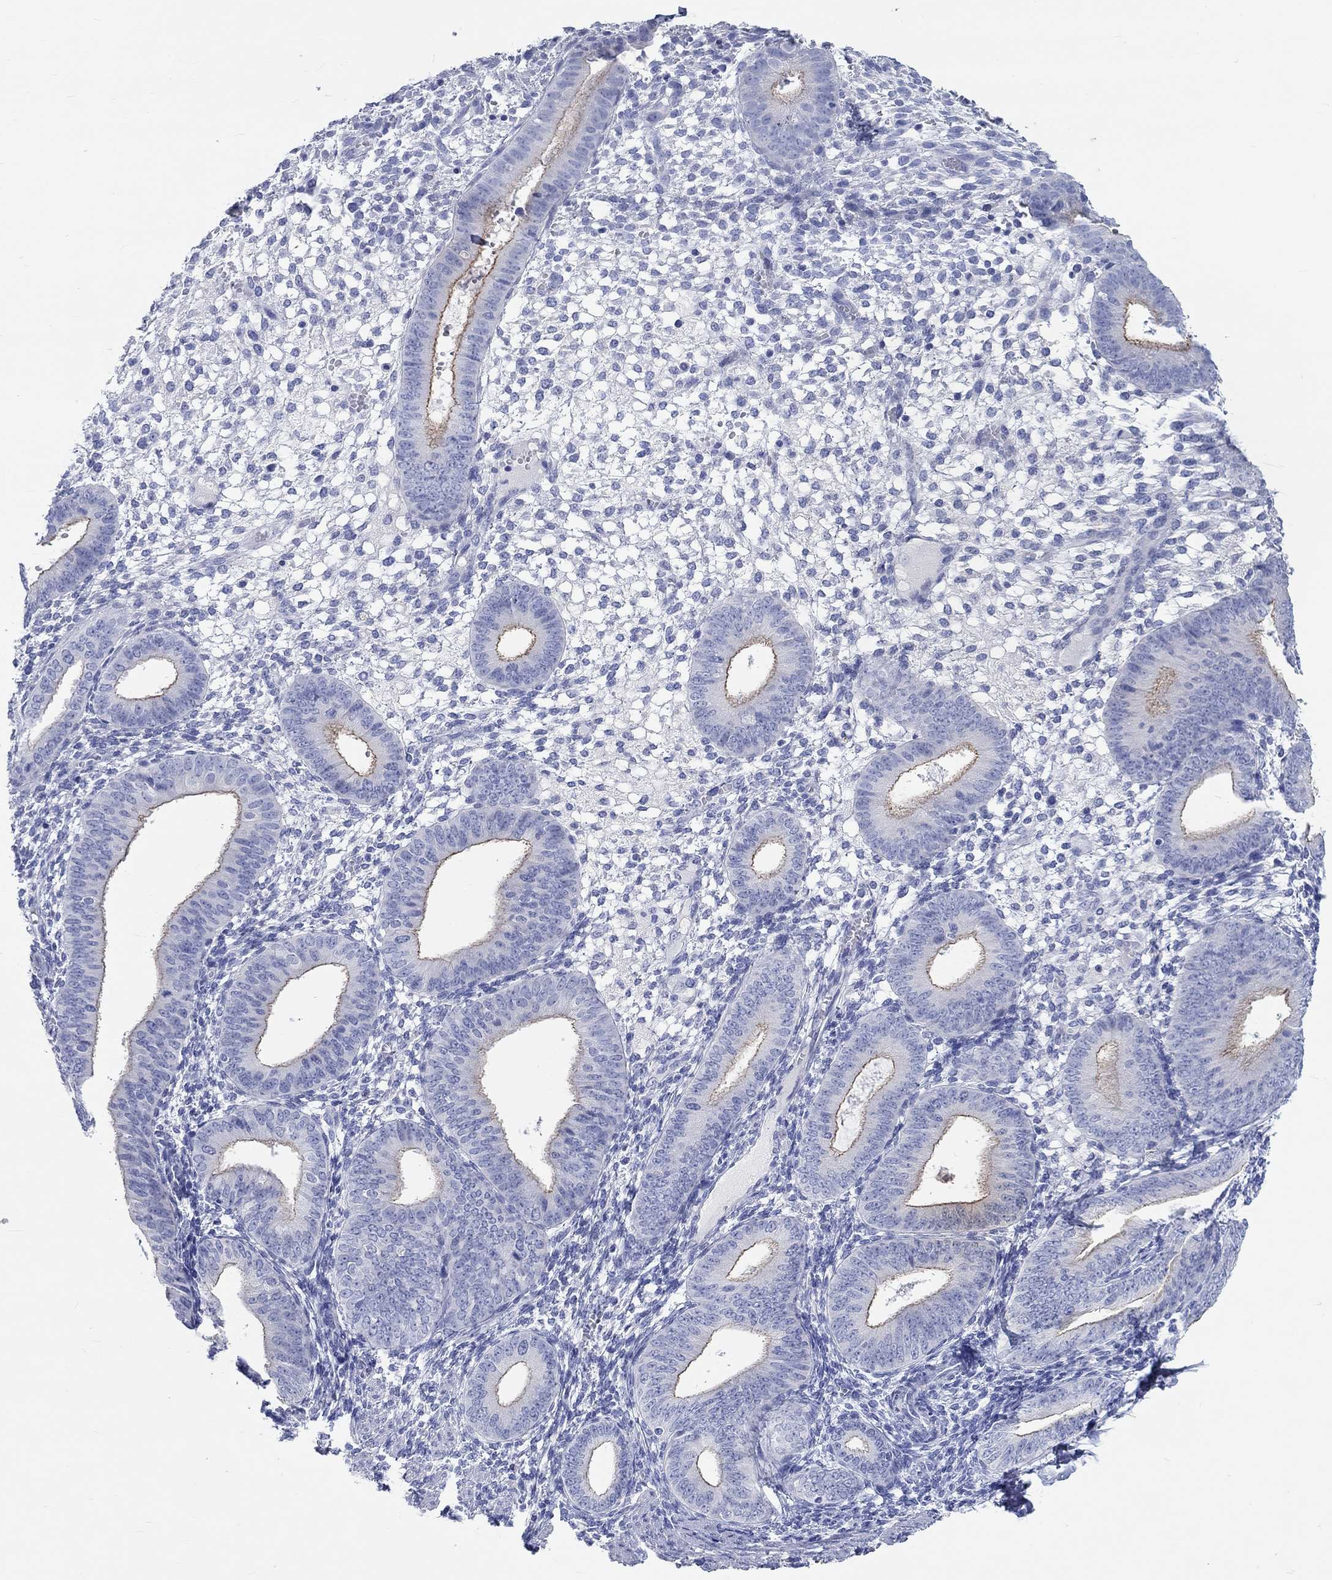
{"staining": {"intensity": "negative", "quantity": "none", "location": "none"}, "tissue": "endometrium", "cell_type": "Cells in endometrial stroma", "image_type": "normal", "snomed": [{"axis": "morphology", "description": "Normal tissue, NOS"}, {"axis": "topography", "description": "Endometrium"}], "caption": "High power microscopy image of an IHC histopathology image of unremarkable endometrium, revealing no significant positivity in cells in endometrial stroma. Brightfield microscopy of immunohistochemistry (IHC) stained with DAB (3,3'-diaminobenzidine) (brown) and hematoxylin (blue), captured at high magnification.", "gene": "SPATA9", "patient": {"sex": "female", "age": 39}}